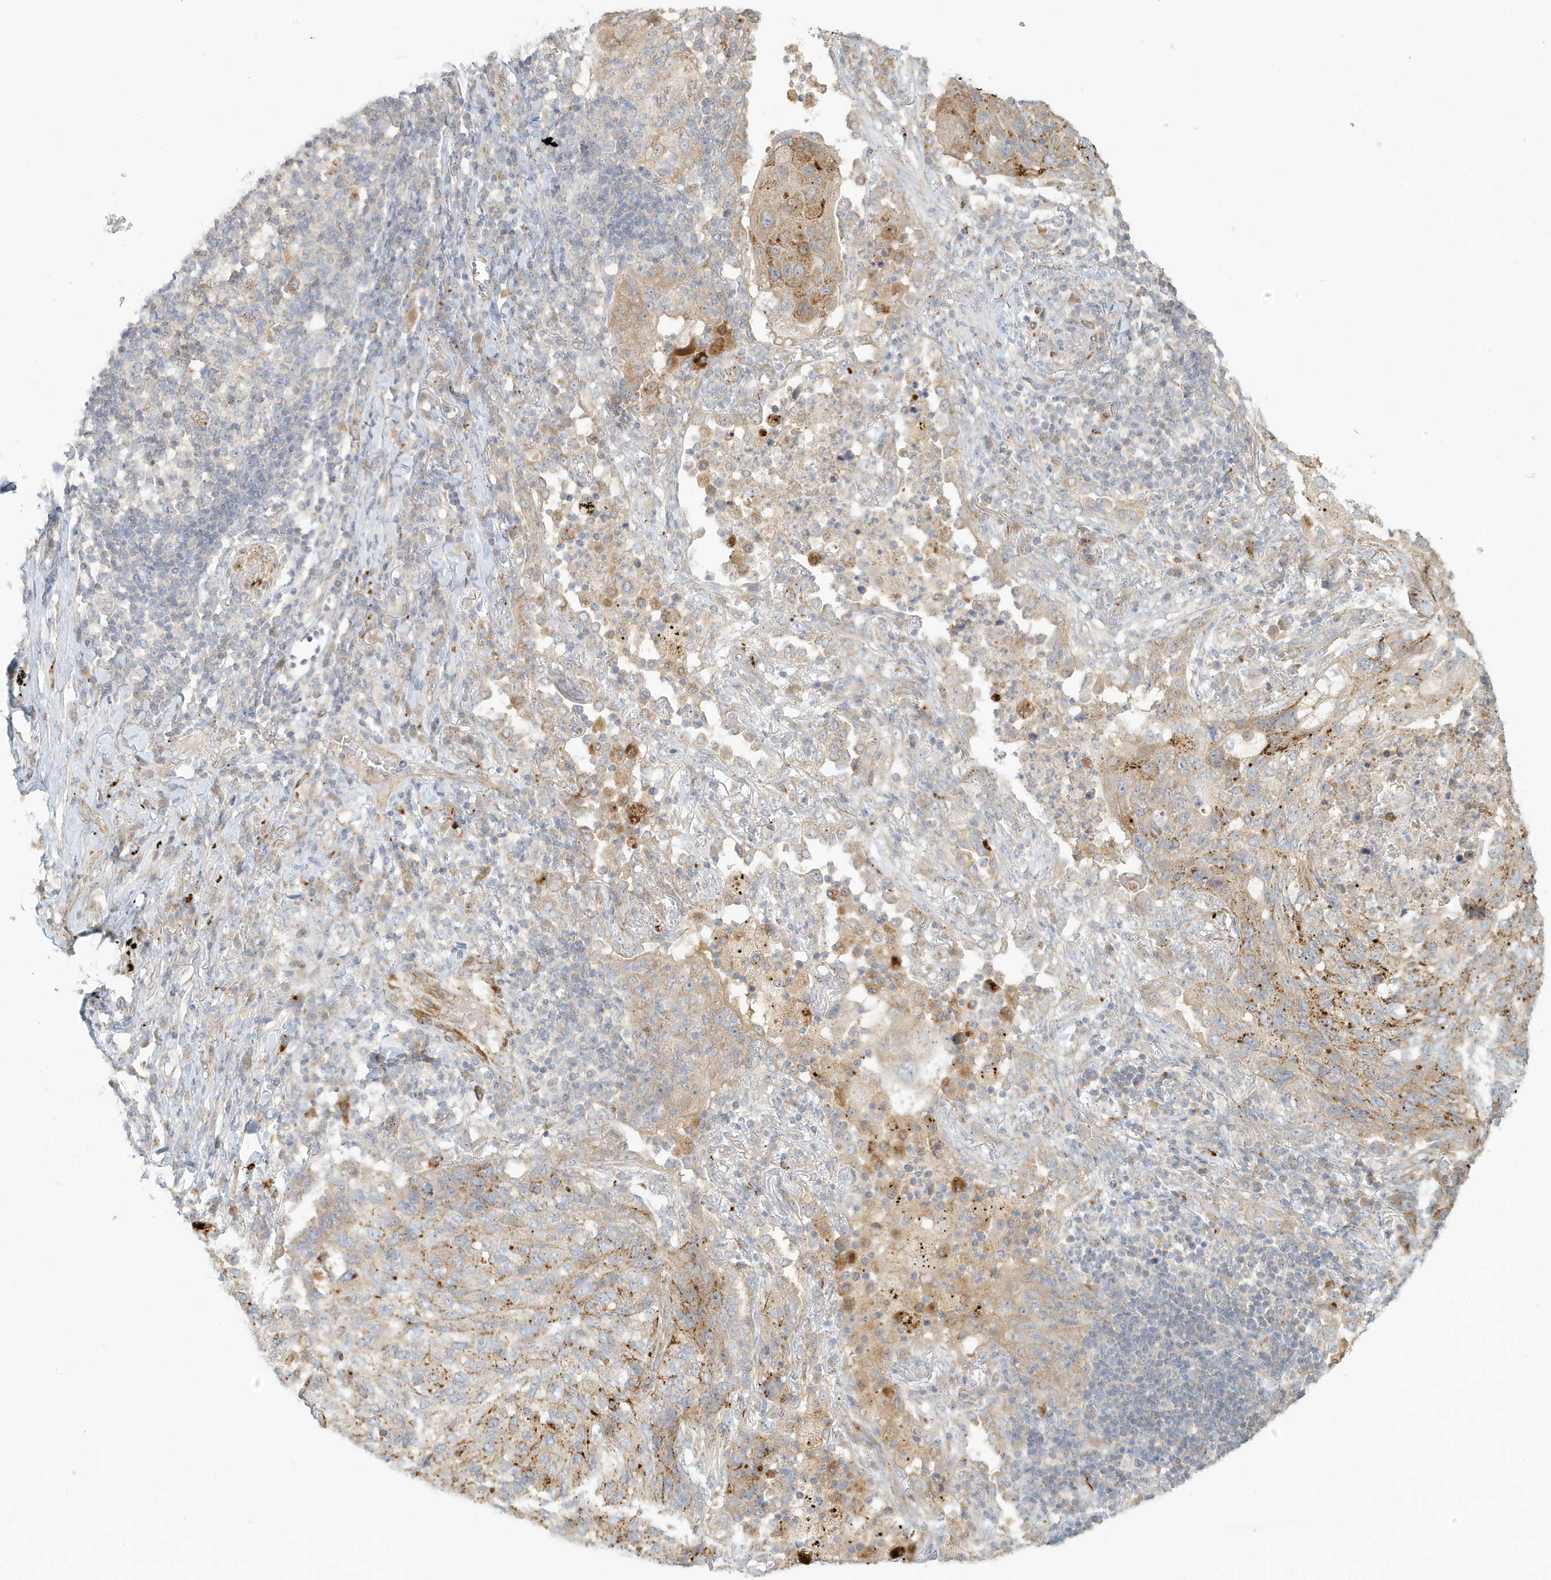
{"staining": {"intensity": "moderate", "quantity": "<25%", "location": "cytoplasmic/membranous"}, "tissue": "lung cancer", "cell_type": "Tumor cells", "image_type": "cancer", "snomed": [{"axis": "morphology", "description": "Squamous cell carcinoma, NOS"}, {"axis": "topography", "description": "Lung"}], "caption": "Human lung squamous cell carcinoma stained for a protein (brown) displays moderate cytoplasmic/membranous positive staining in approximately <25% of tumor cells.", "gene": "MCOLN1", "patient": {"sex": "female", "age": 63}}